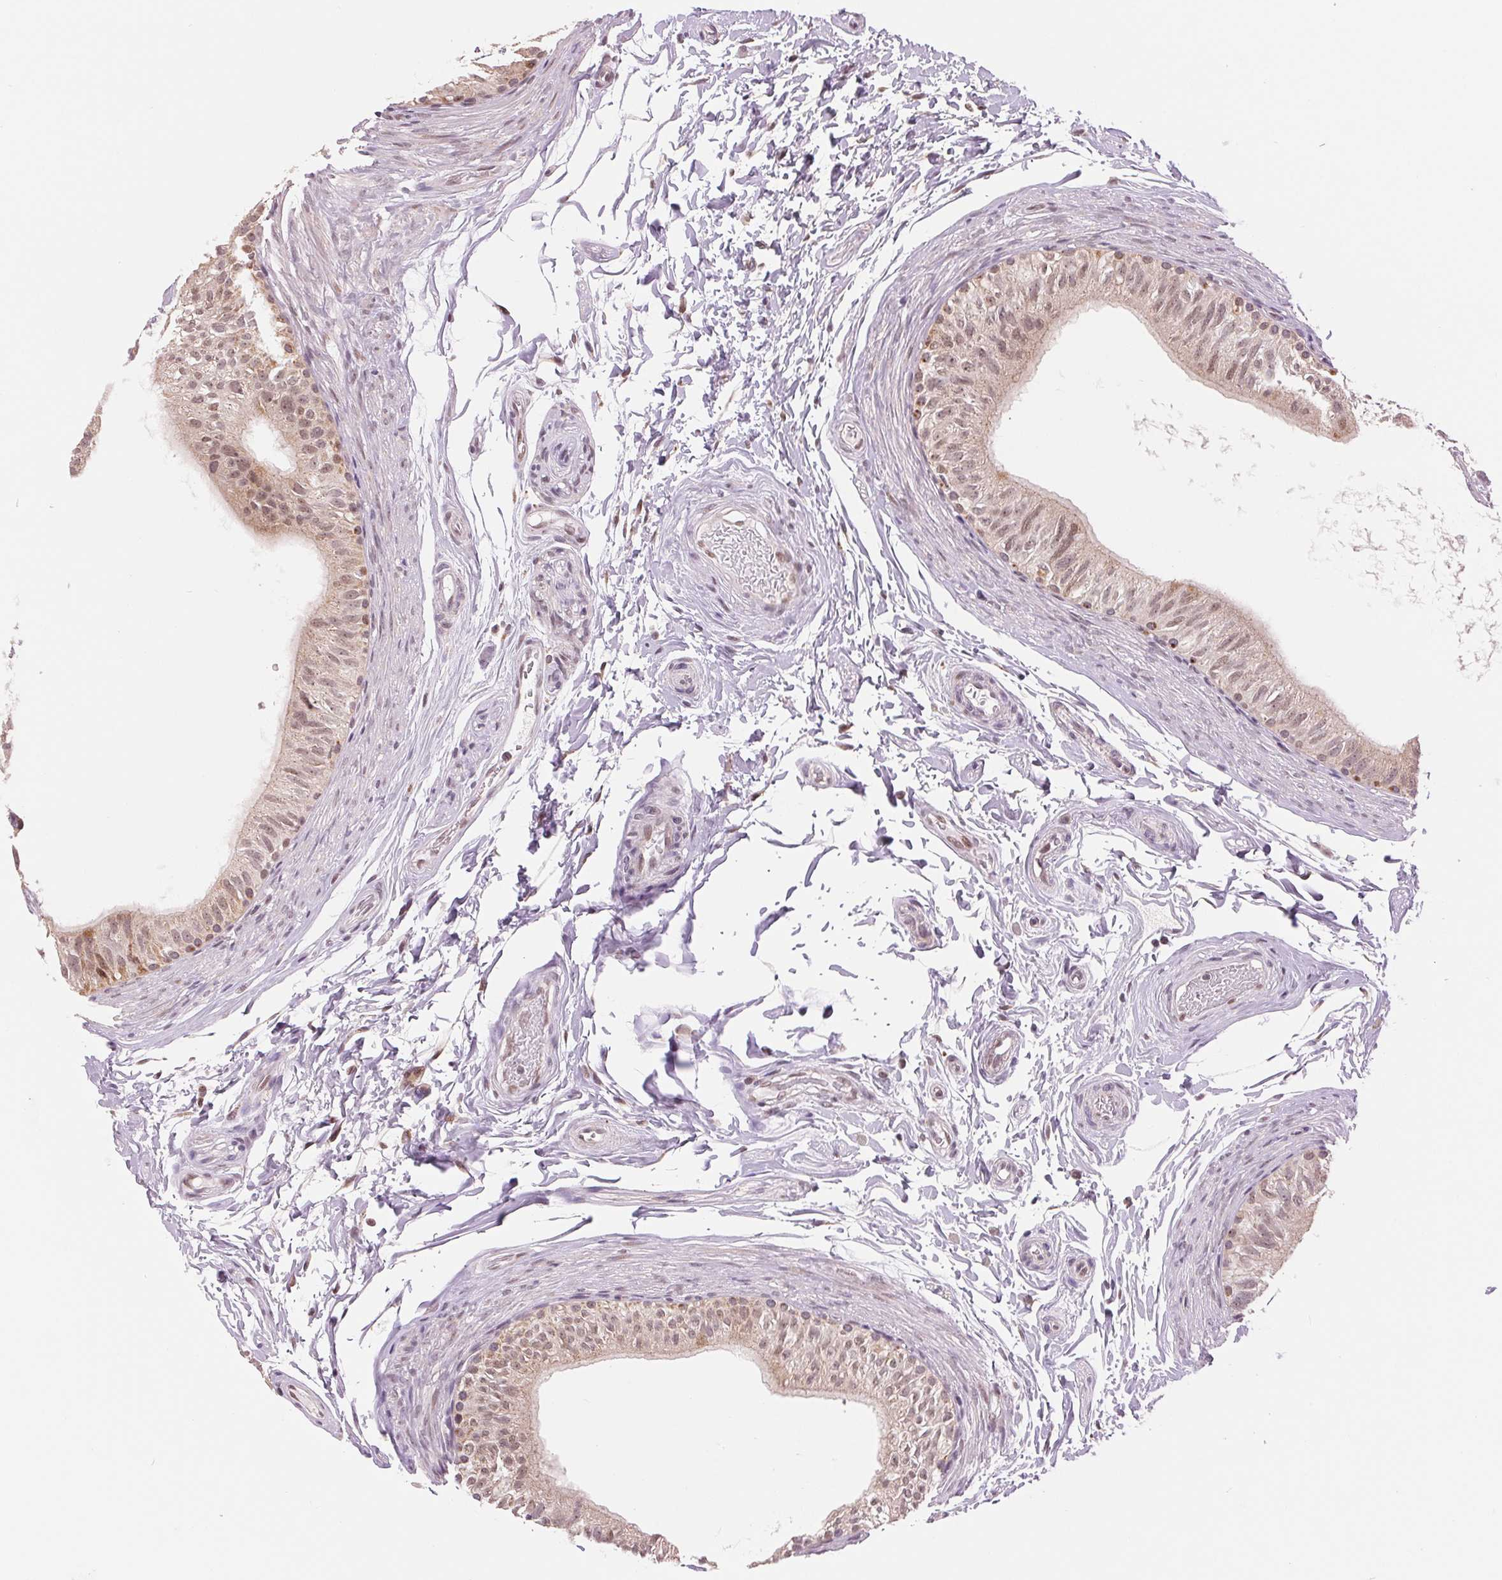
{"staining": {"intensity": "weak", "quantity": ">75%", "location": "cytoplasmic/membranous,nuclear"}, "tissue": "epididymis", "cell_type": "Glandular cells", "image_type": "normal", "snomed": [{"axis": "morphology", "description": "Normal tissue, NOS"}, {"axis": "topography", "description": "Epididymis"}], "caption": "About >75% of glandular cells in normal epididymis display weak cytoplasmic/membranous,nuclear protein expression as visualized by brown immunohistochemical staining.", "gene": "ARHGAP32", "patient": {"sex": "male", "age": 36}}